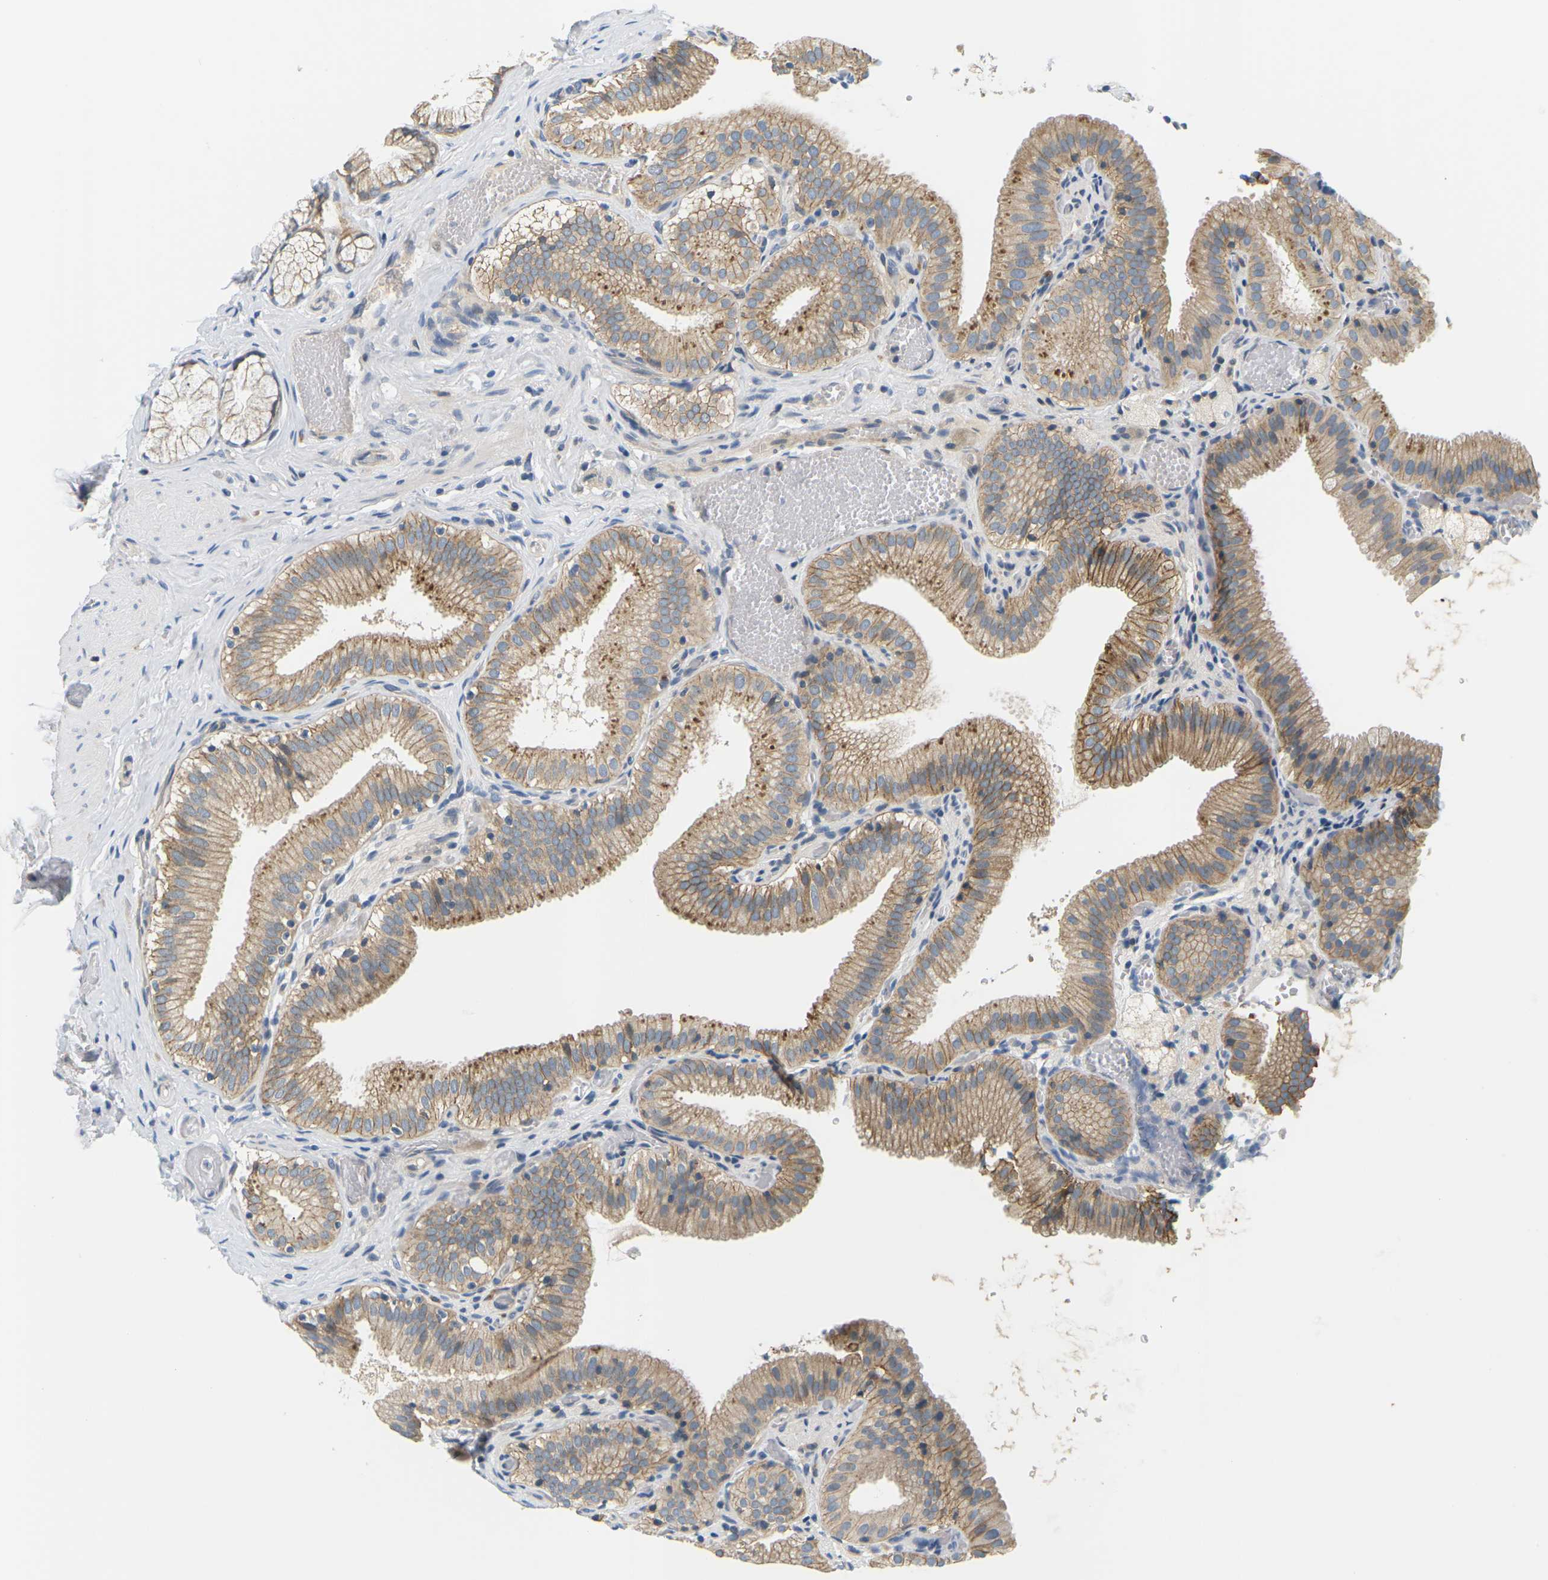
{"staining": {"intensity": "moderate", "quantity": ">75%", "location": "cytoplasmic/membranous"}, "tissue": "gallbladder", "cell_type": "Glandular cells", "image_type": "normal", "snomed": [{"axis": "morphology", "description": "Normal tissue, NOS"}, {"axis": "topography", "description": "Gallbladder"}], "caption": "Approximately >75% of glandular cells in unremarkable gallbladder show moderate cytoplasmic/membranous protein staining as visualized by brown immunohistochemical staining.", "gene": "EVA1C", "patient": {"sex": "male", "age": 54}}